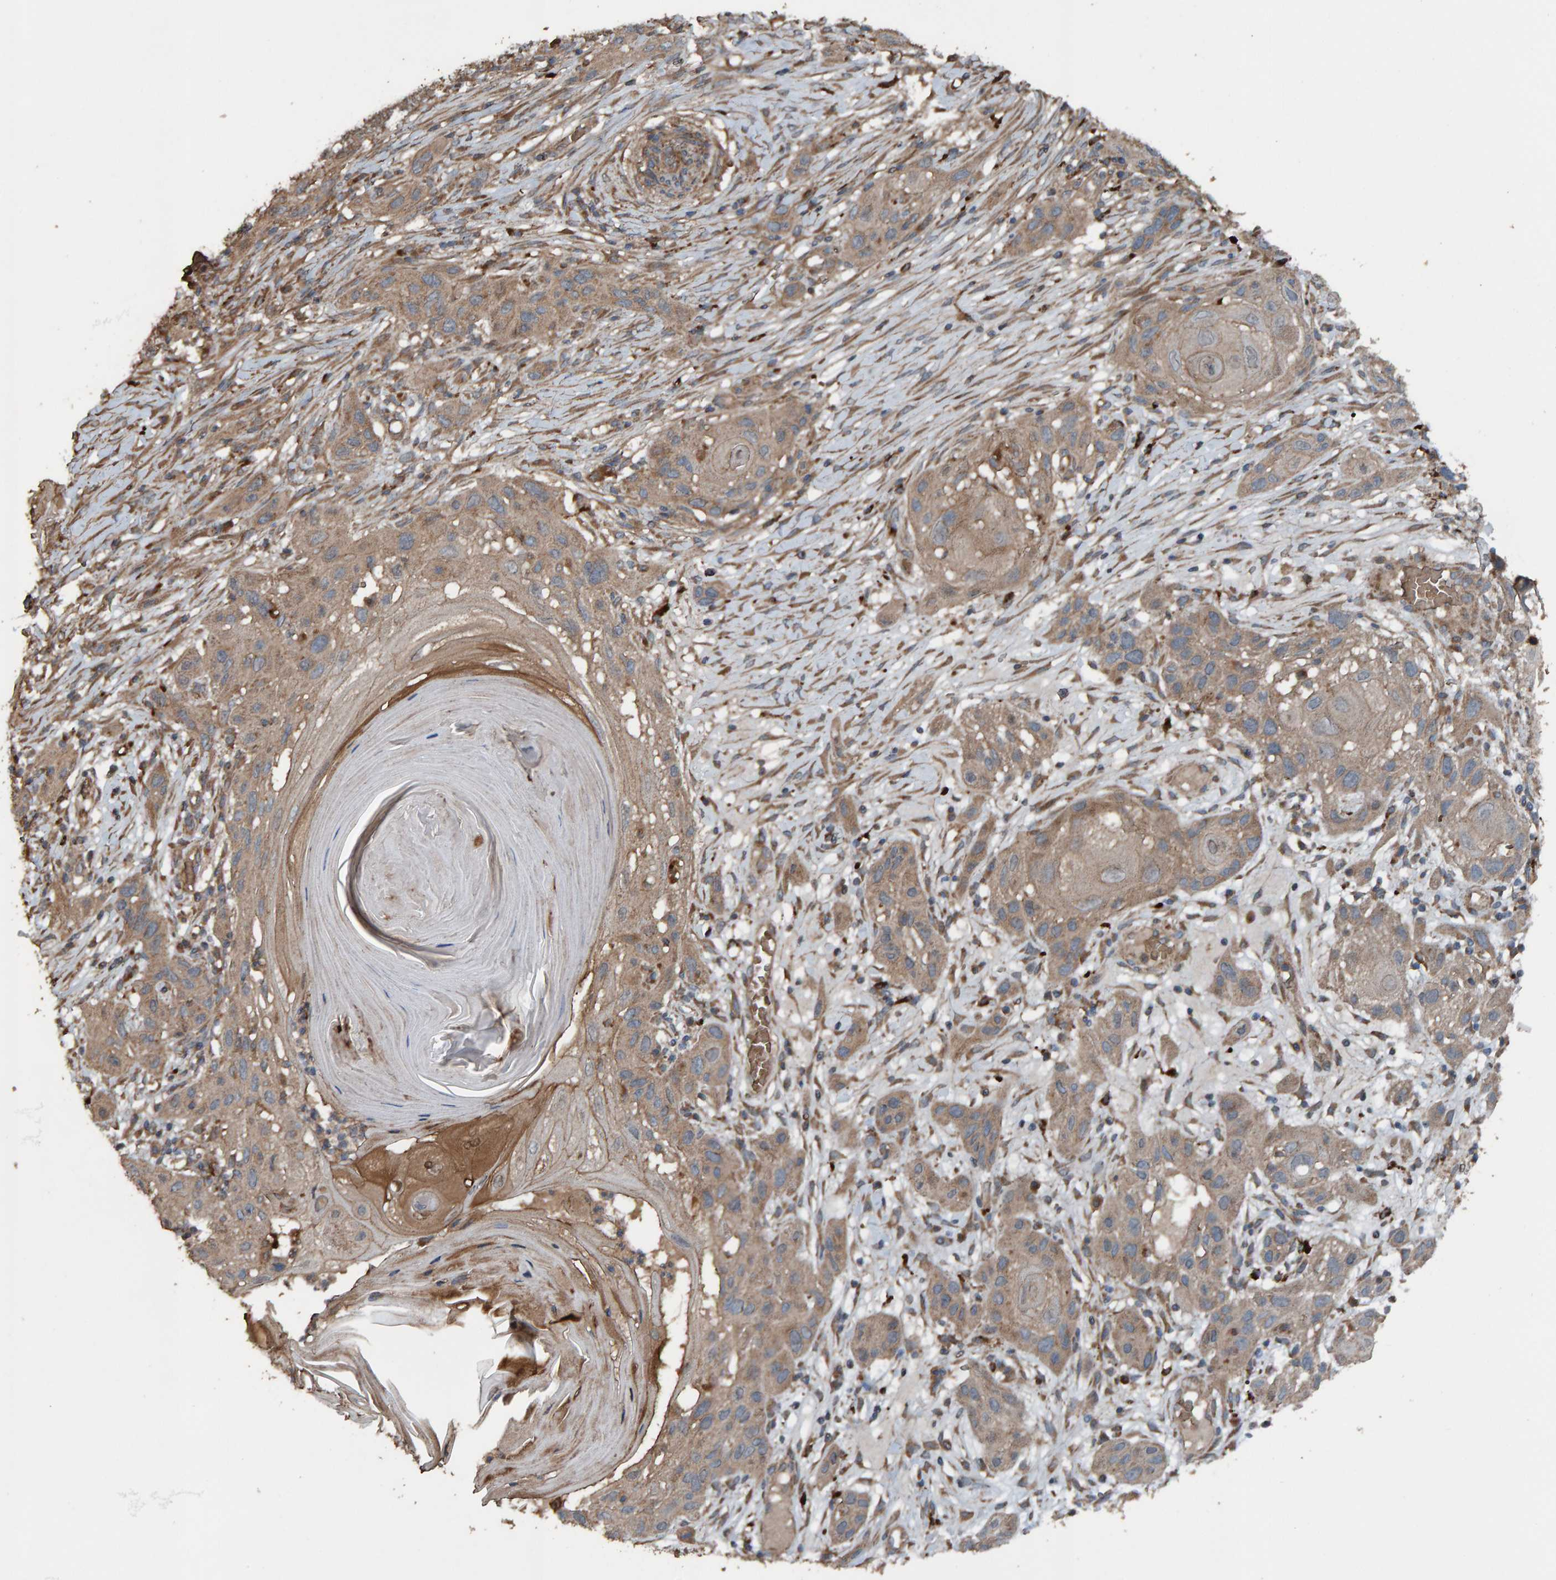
{"staining": {"intensity": "weak", "quantity": ">75%", "location": "cytoplasmic/membranous"}, "tissue": "skin cancer", "cell_type": "Tumor cells", "image_type": "cancer", "snomed": [{"axis": "morphology", "description": "Squamous cell carcinoma, NOS"}, {"axis": "topography", "description": "Skin"}], "caption": "Protein expression analysis of skin cancer (squamous cell carcinoma) reveals weak cytoplasmic/membranous staining in about >75% of tumor cells.", "gene": "DUS1L", "patient": {"sex": "female", "age": 96}}